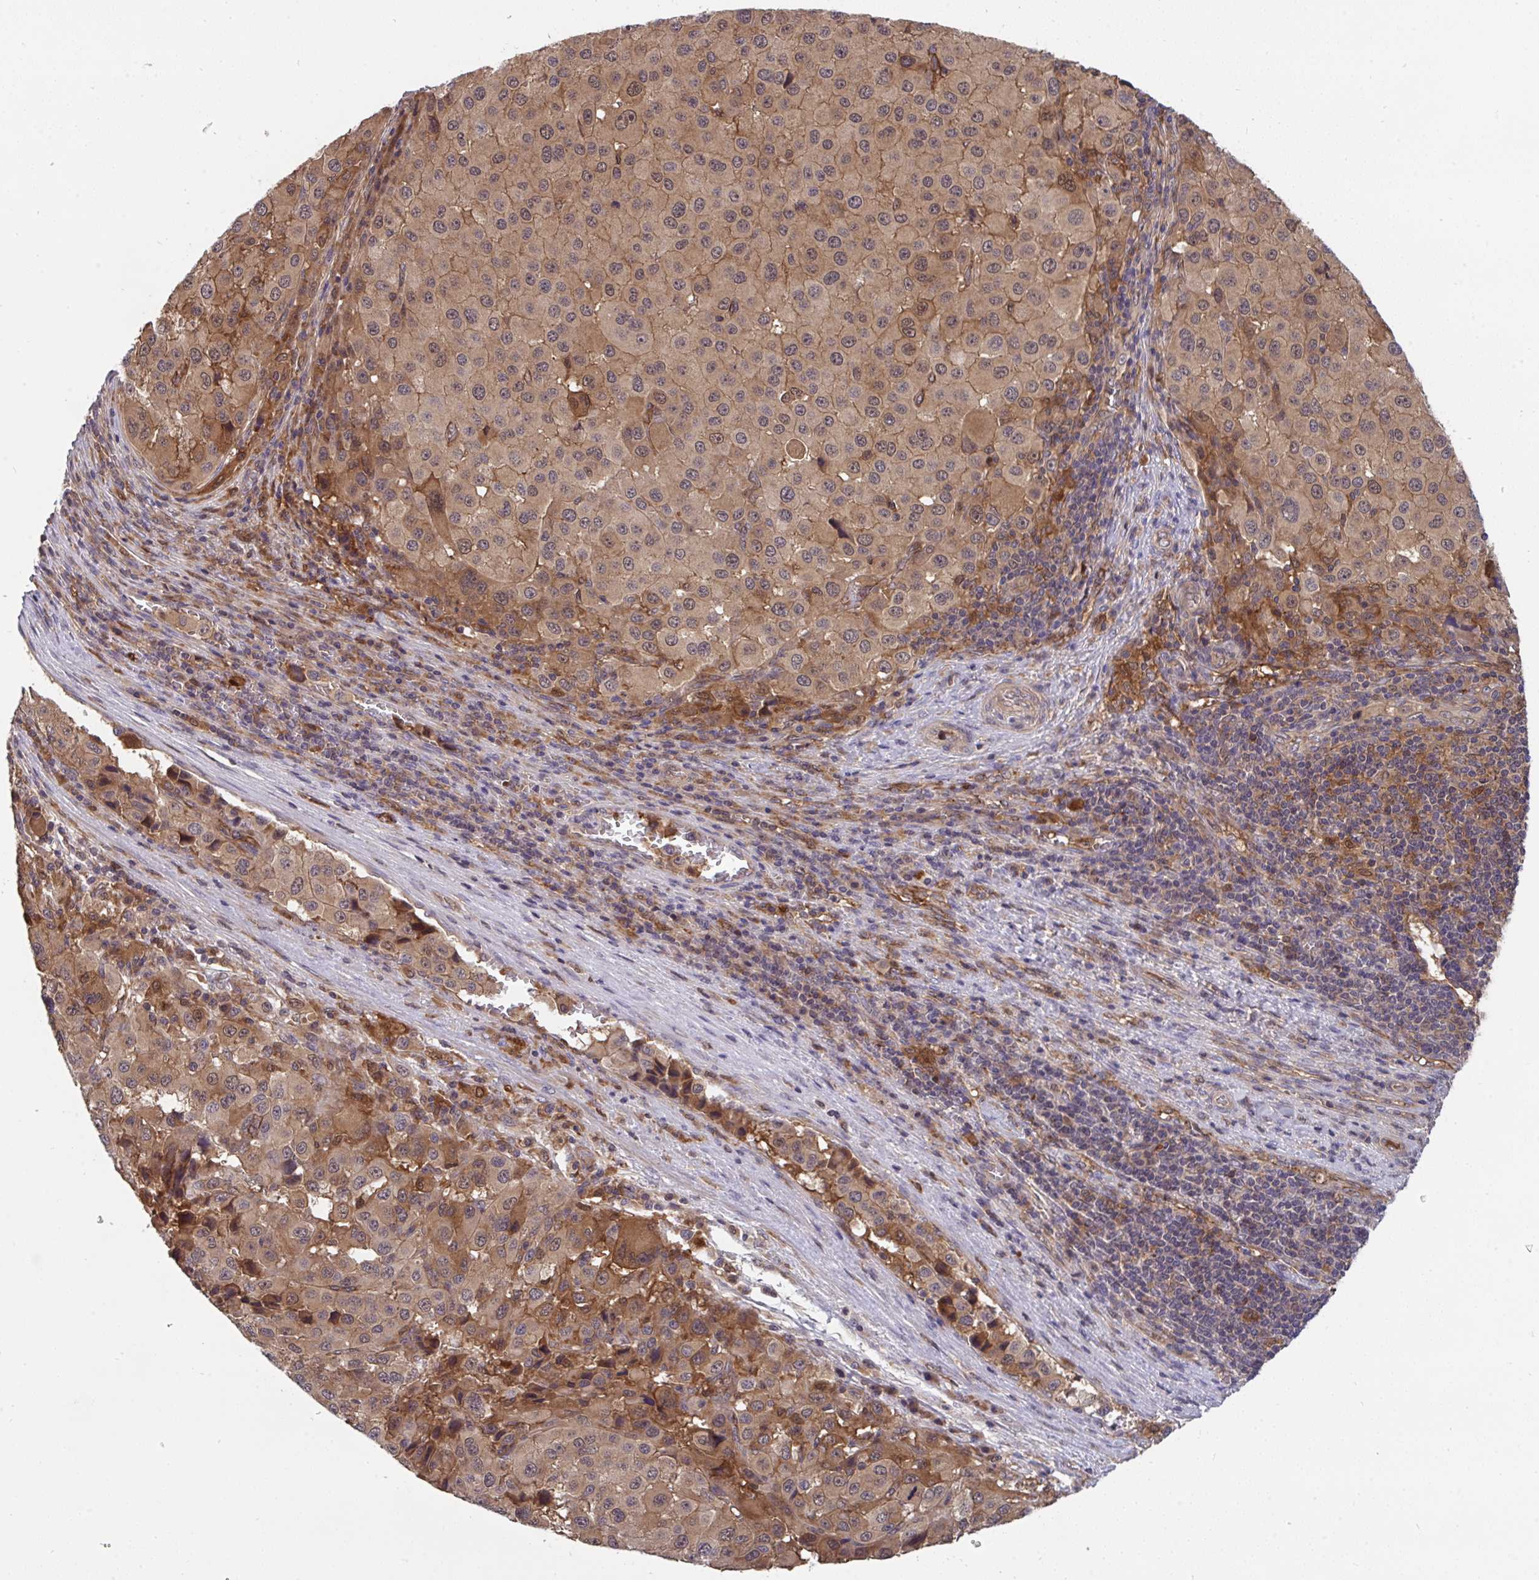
{"staining": {"intensity": "moderate", "quantity": ">75%", "location": "cytoplasmic/membranous,nuclear"}, "tissue": "melanoma", "cell_type": "Tumor cells", "image_type": "cancer", "snomed": [{"axis": "morphology", "description": "Malignant melanoma, Metastatic site"}, {"axis": "topography", "description": "Lymph node"}], "caption": "Melanoma stained with a brown dye displays moderate cytoplasmic/membranous and nuclear positive expression in approximately >75% of tumor cells.", "gene": "TIGAR", "patient": {"sex": "female", "age": 65}}